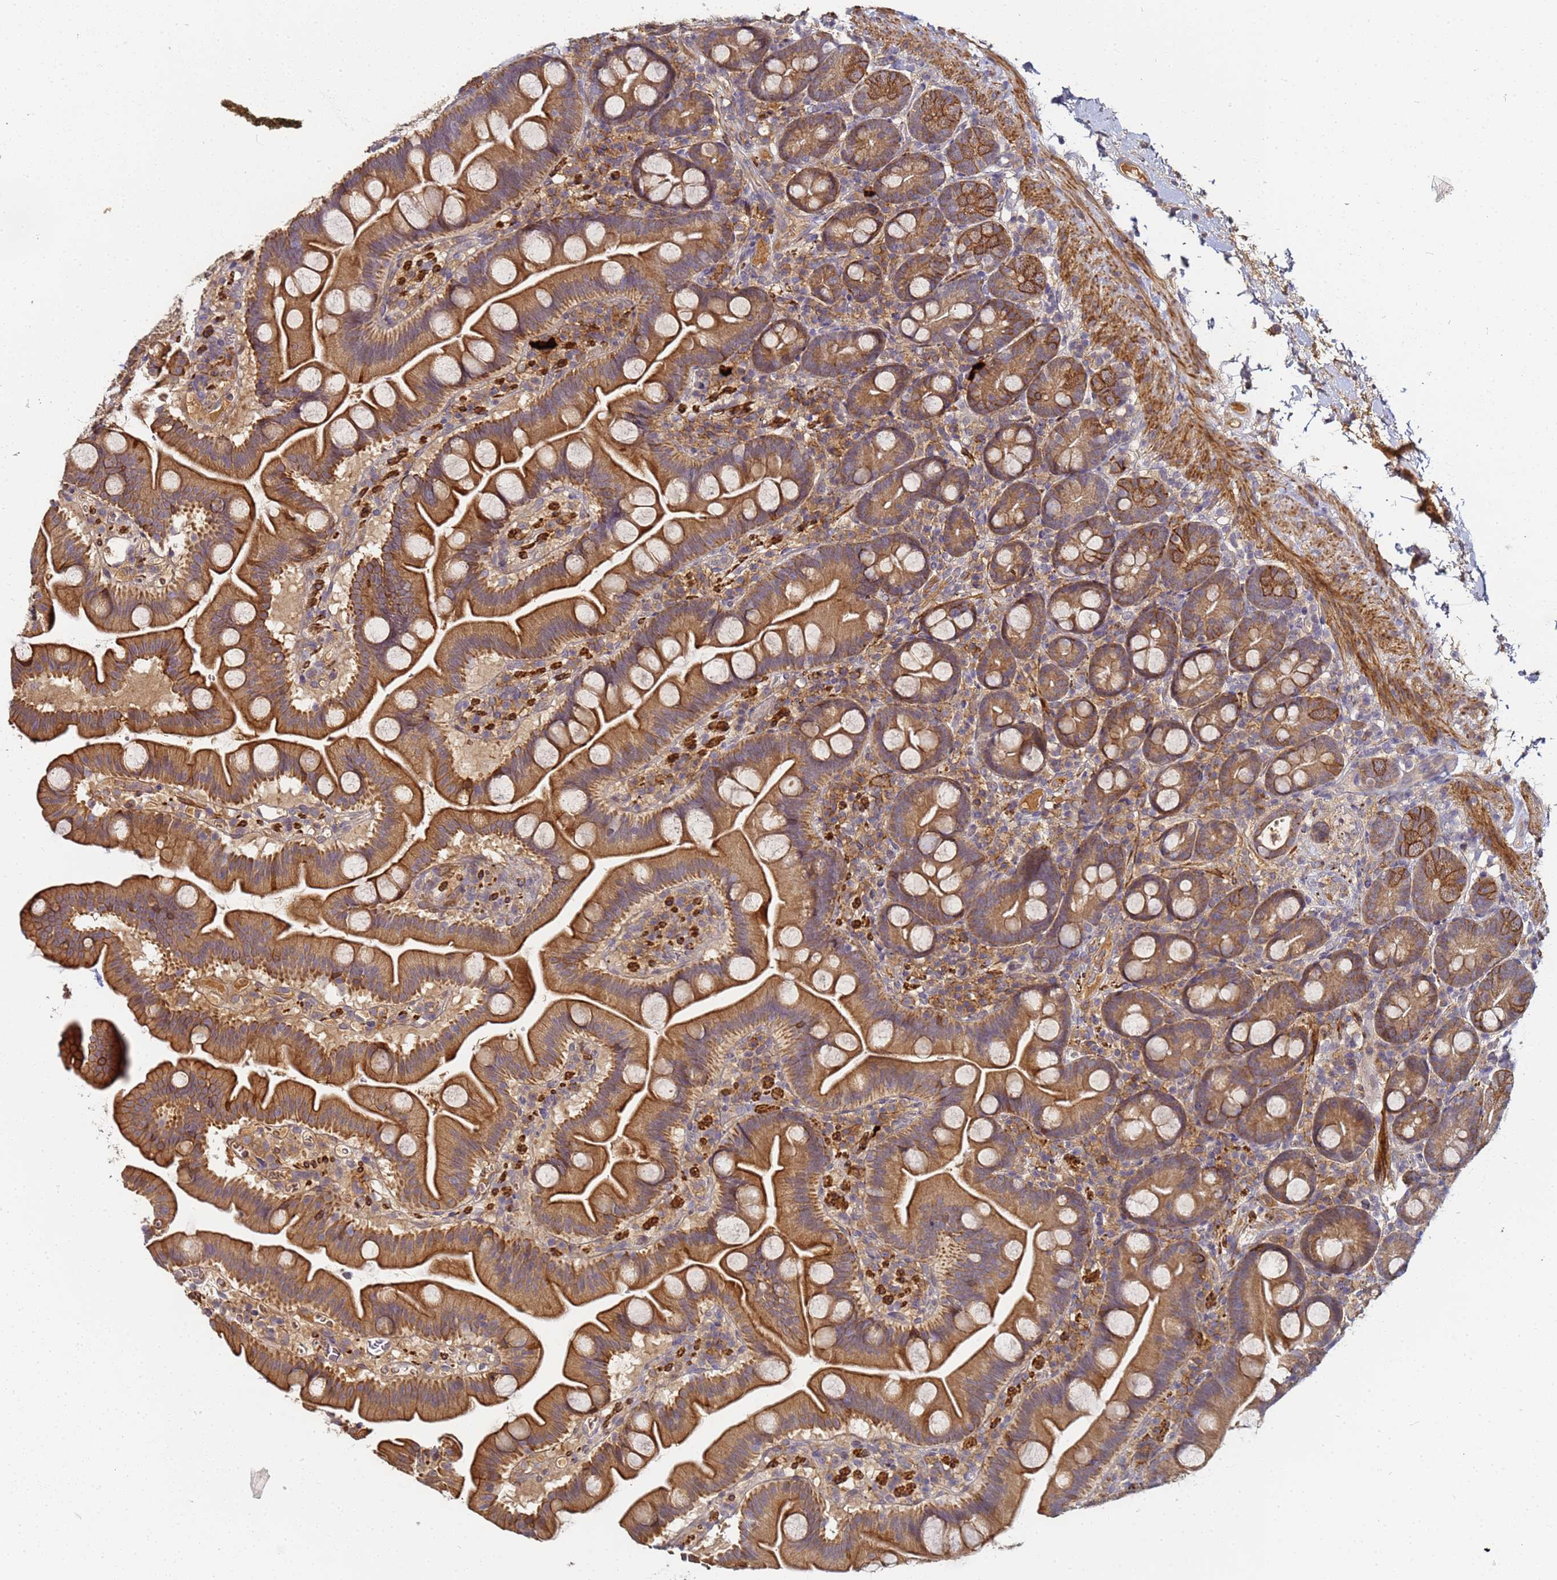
{"staining": {"intensity": "moderate", "quantity": ">75%", "location": "cytoplasmic/membranous"}, "tissue": "small intestine", "cell_type": "Glandular cells", "image_type": "normal", "snomed": [{"axis": "morphology", "description": "Normal tissue, NOS"}, {"axis": "topography", "description": "Small intestine"}], "caption": "This image shows immunohistochemistry (IHC) staining of unremarkable small intestine, with medium moderate cytoplasmic/membranous expression in approximately >75% of glandular cells.", "gene": "LRRC69", "patient": {"sex": "female", "age": 68}}